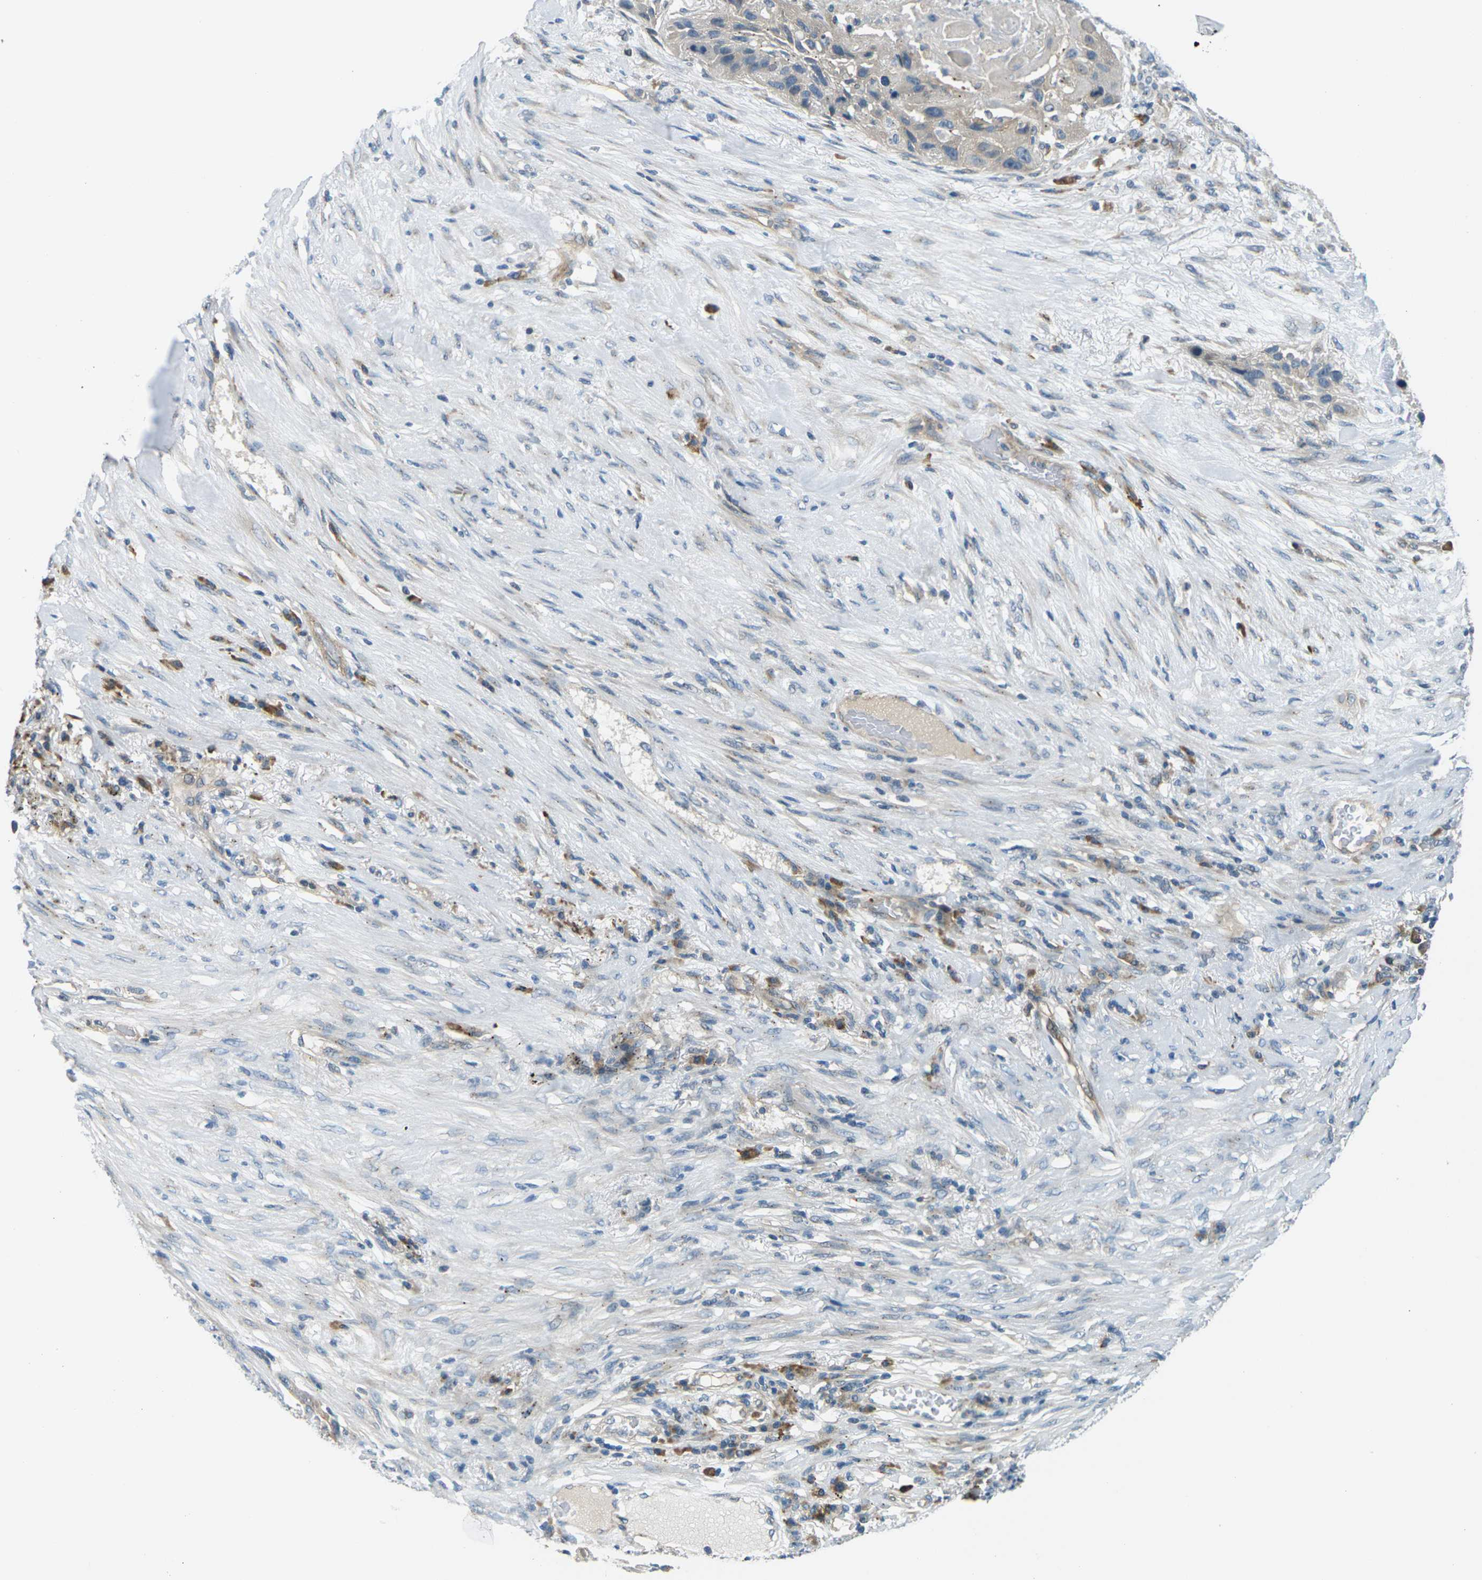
{"staining": {"intensity": "negative", "quantity": "none", "location": "none"}, "tissue": "lung cancer", "cell_type": "Tumor cells", "image_type": "cancer", "snomed": [{"axis": "morphology", "description": "Squamous cell carcinoma, NOS"}, {"axis": "topography", "description": "Lung"}], "caption": "DAB immunohistochemical staining of lung squamous cell carcinoma displays no significant staining in tumor cells.", "gene": "SLC13A3", "patient": {"sex": "male", "age": 57}}